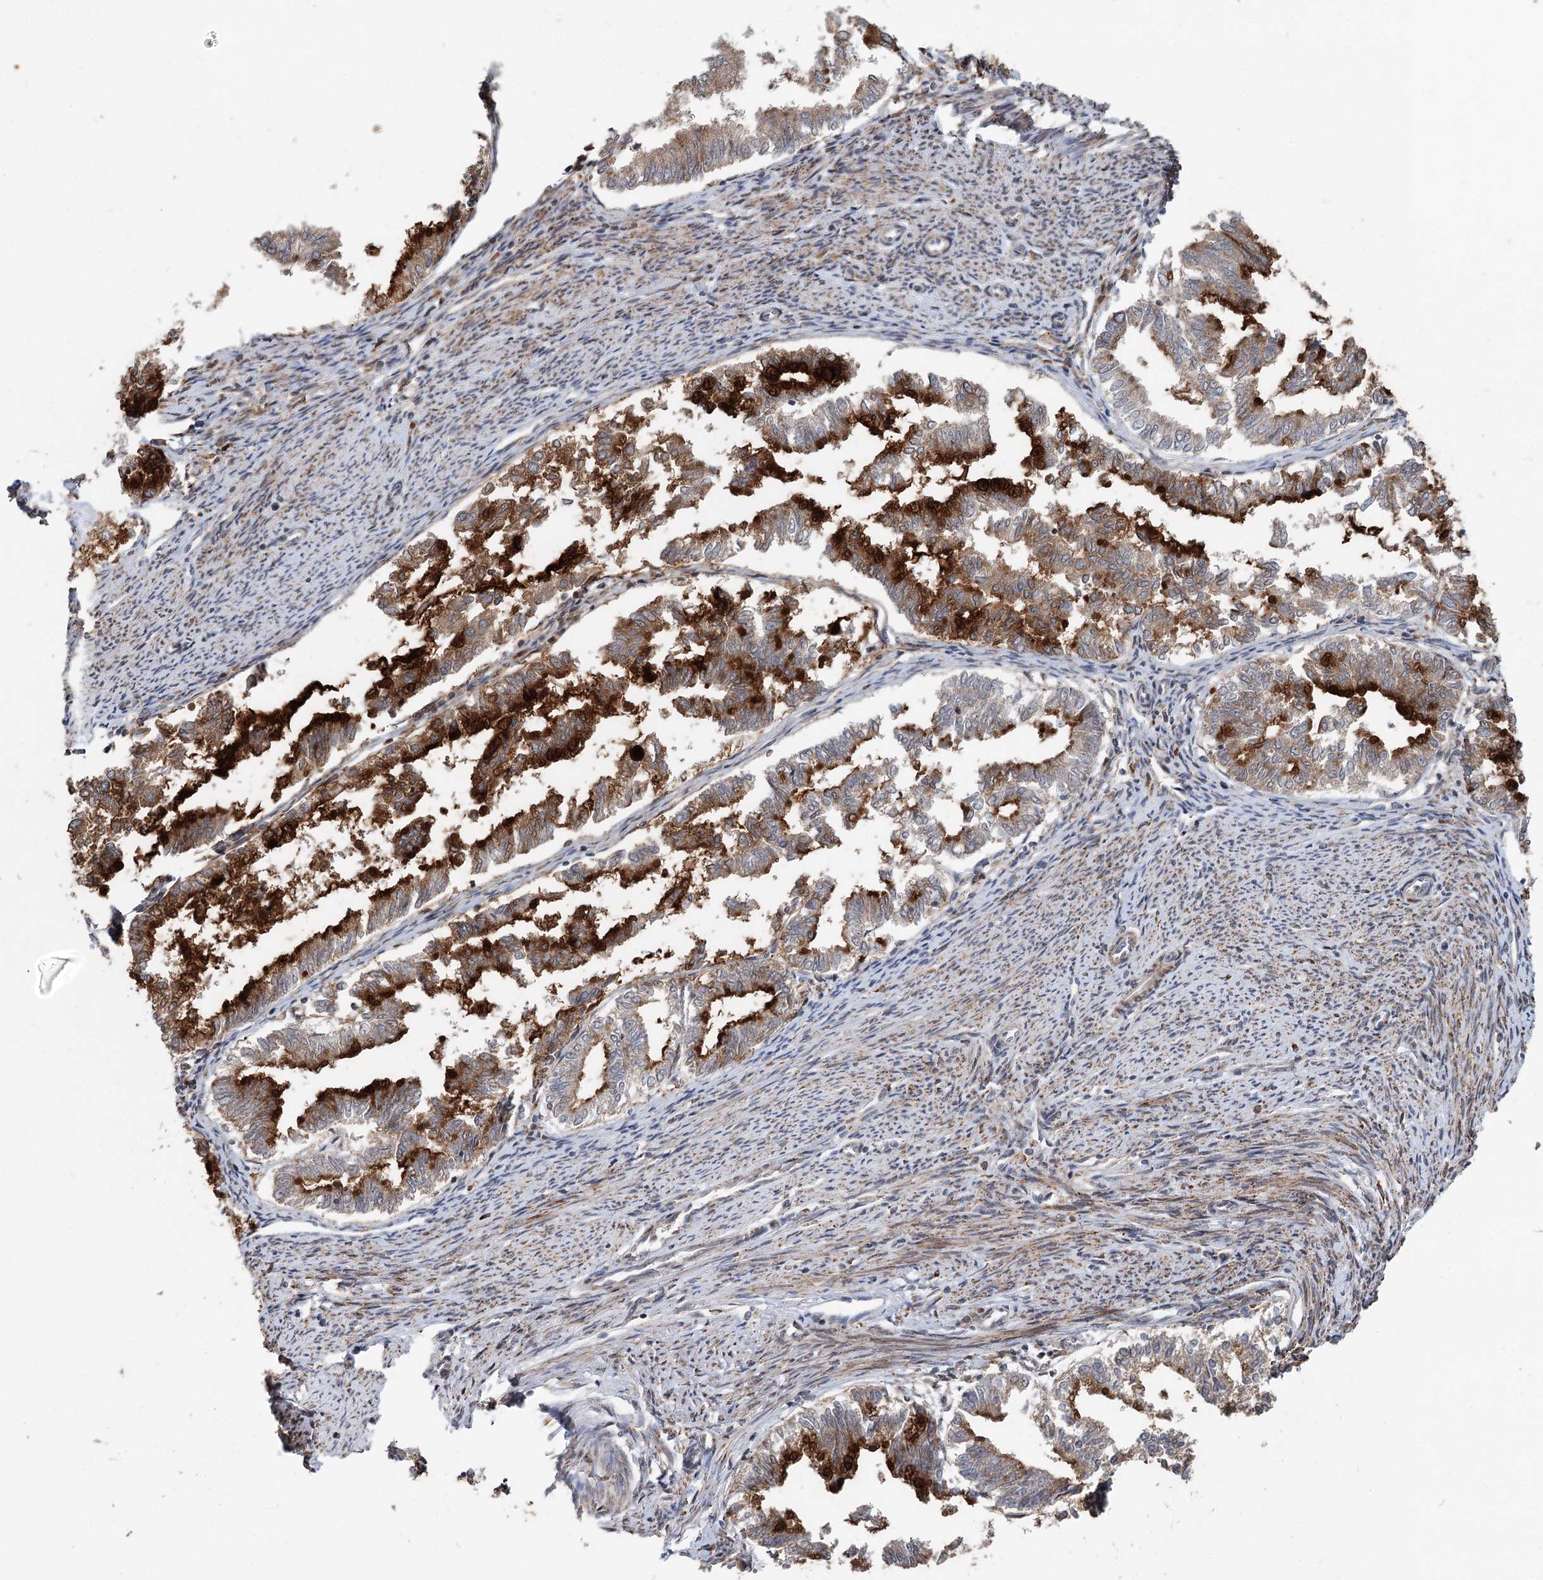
{"staining": {"intensity": "strong", "quantity": "25%-75%", "location": "cytoplasmic/membranous"}, "tissue": "endometrial cancer", "cell_type": "Tumor cells", "image_type": "cancer", "snomed": [{"axis": "morphology", "description": "Adenocarcinoma, NOS"}, {"axis": "topography", "description": "Endometrium"}], "caption": "High-magnification brightfield microscopy of endometrial cancer (adenocarcinoma) stained with DAB (3,3'-diaminobenzidine) (brown) and counterstained with hematoxylin (blue). tumor cells exhibit strong cytoplasmic/membranous staining is present in approximately25%-75% of cells.", "gene": "RNF111", "patient": {"sex": "female", "age": 79}}